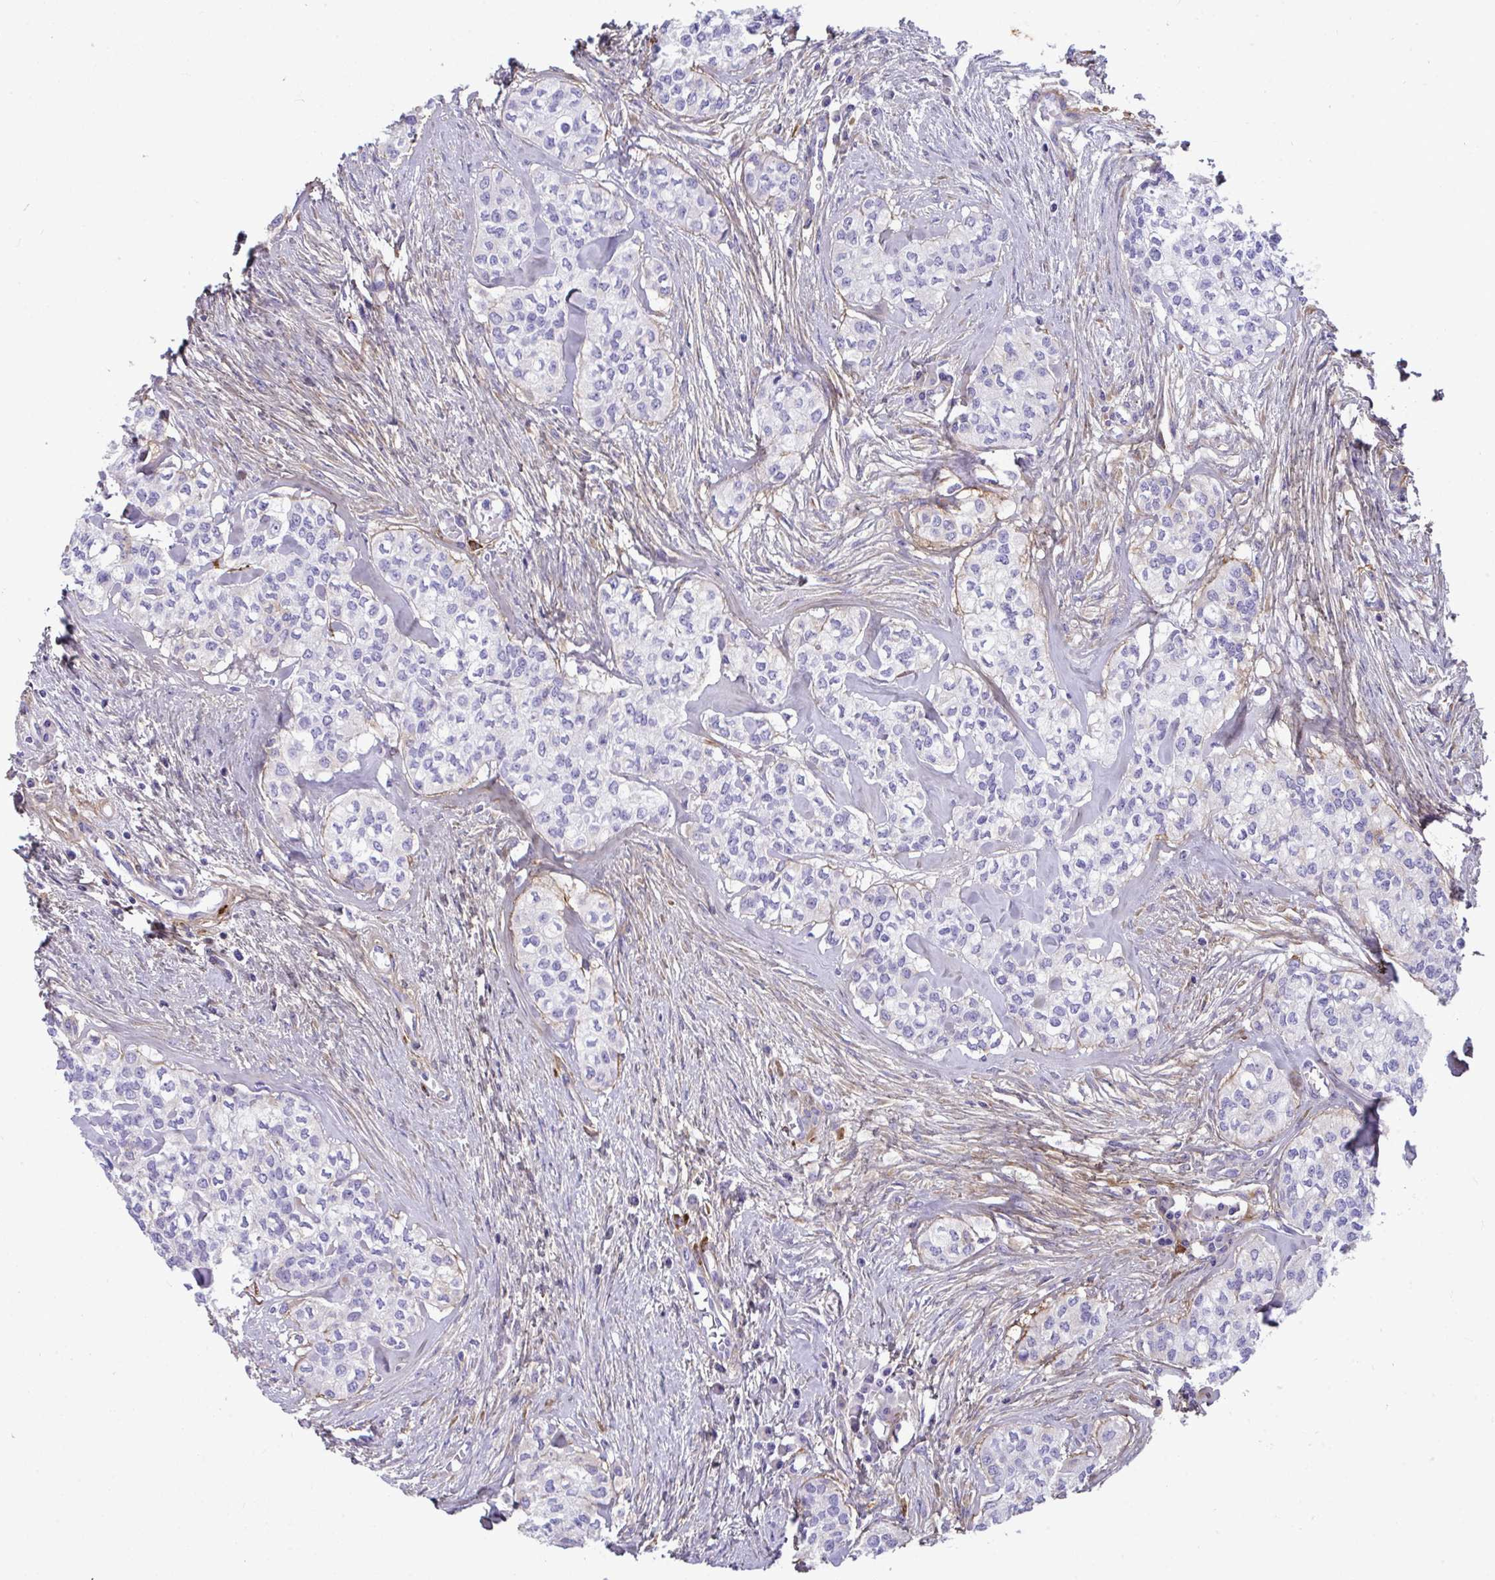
{"staining": {"intensity": "negative", "quantity": "none", "location": "none"}, "tissue": "head and neck cancer", "cell_type": "Tumor cells", "image_type": "cancer", "snomed": [{"axis": "morphology", "description": "Adenocarcinoma, NOS"}, {"axis": "topography", "description": "Head-Neck"}], "caption": "A high-resolution micrograph shows IHC staining of head and neck adenocarcinoma, which displays no significant staining in tumor cells. Brightfield microscopy of immunohistochemistry (IHC) stained with DAB (3,3'-diaminobenzidine) (brown) and hematoxylin (blue), captured at high magnification.", "gene": "LHFPL6", "patient": {"sex": "male", "age": 81}}